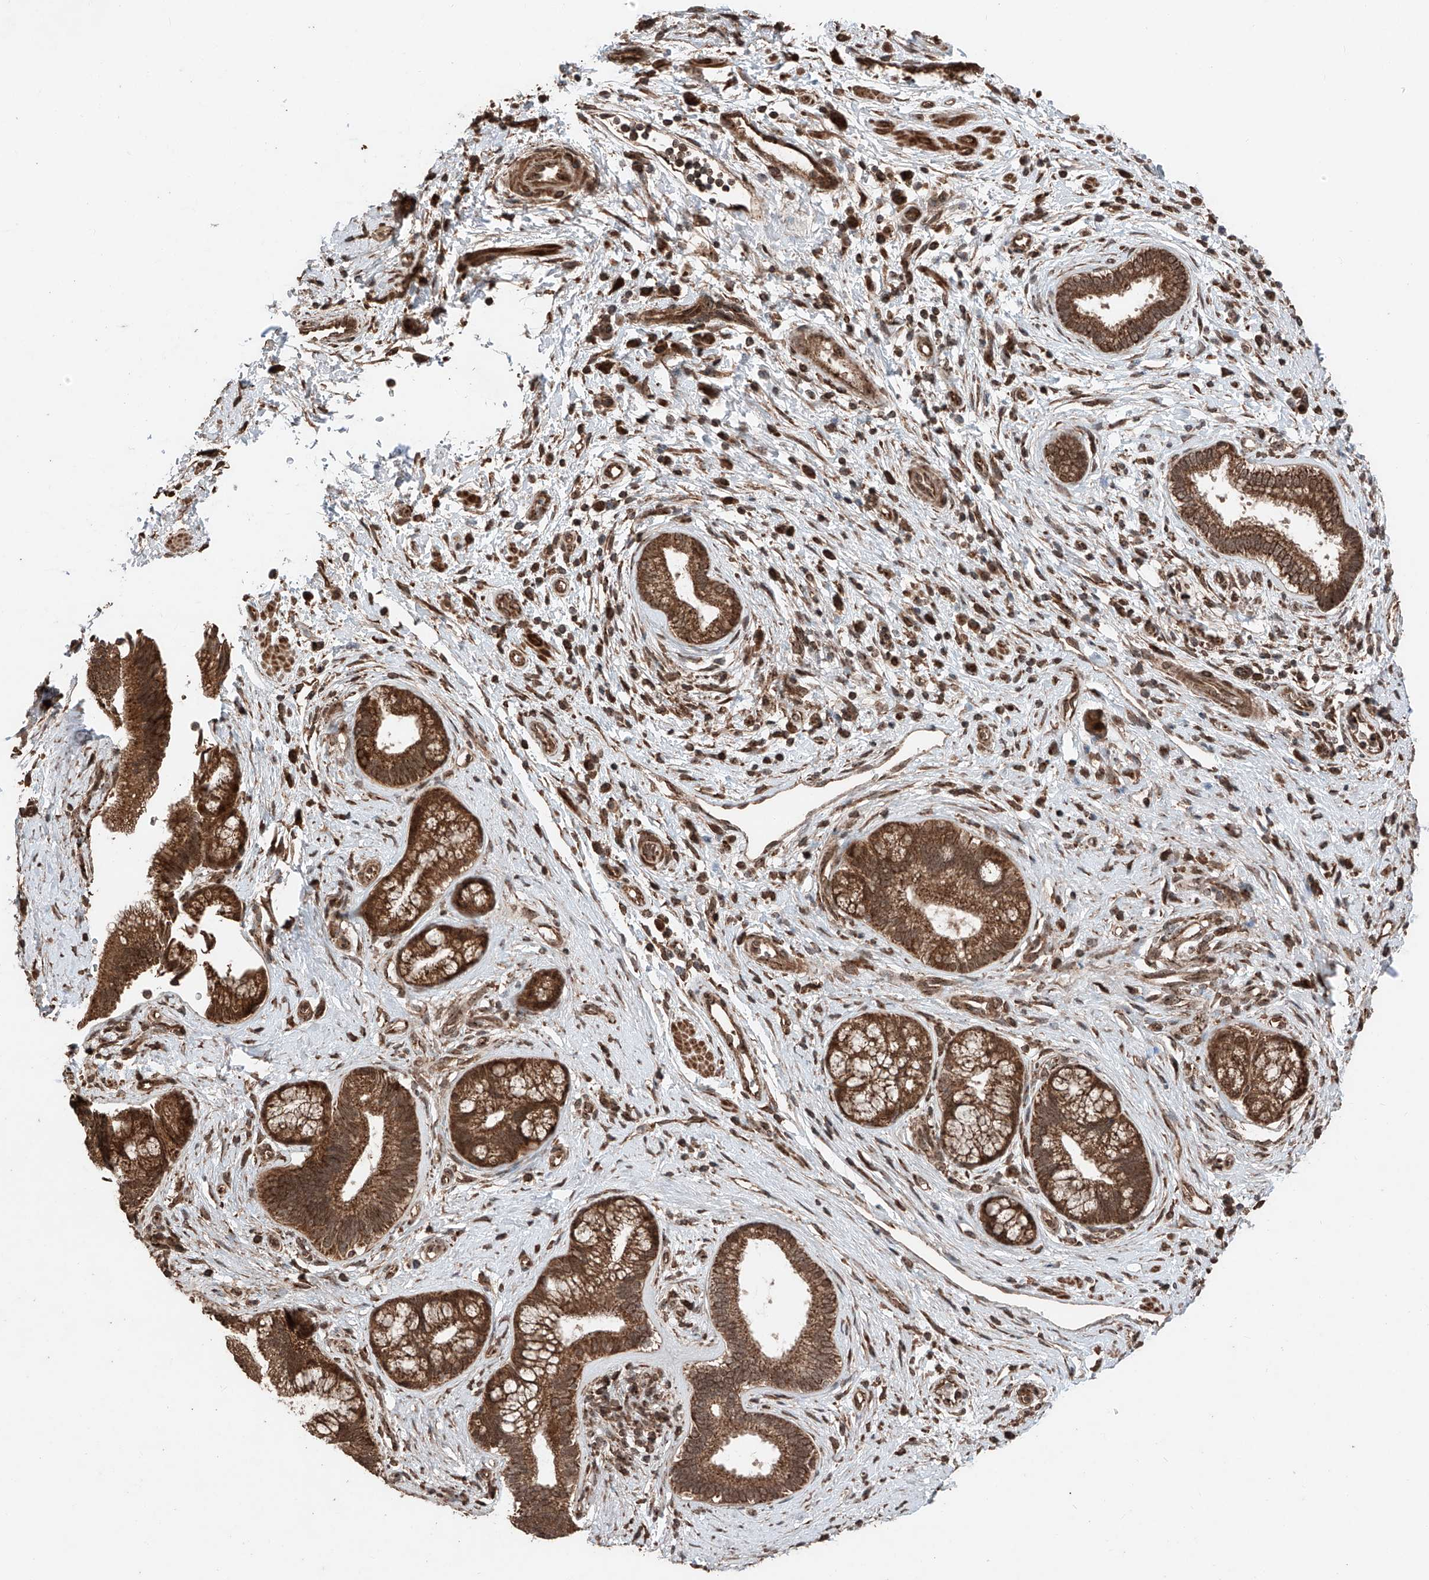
{"staining": {"intensity": "strong", "quantity": ">75%", "location": "cytoplasmic/membranous"}, "tissue": "pancreatic cancer", "cell_type": "Tumor cells", "image_type": "cancer", "snomed": [{"axis": "morphology", "description": "Adenocarcinoma, NOS"}, {"axis": "topography", "description": "Pancreas"}], "caption": "Adenocarcinoma (pancreatic) stained for a protein demonstrates strong cytoplasmic/membranous positivity in tumor cells.", "gene": "ZSCAN29", "patient": {"sex": "female", "age": 73}}